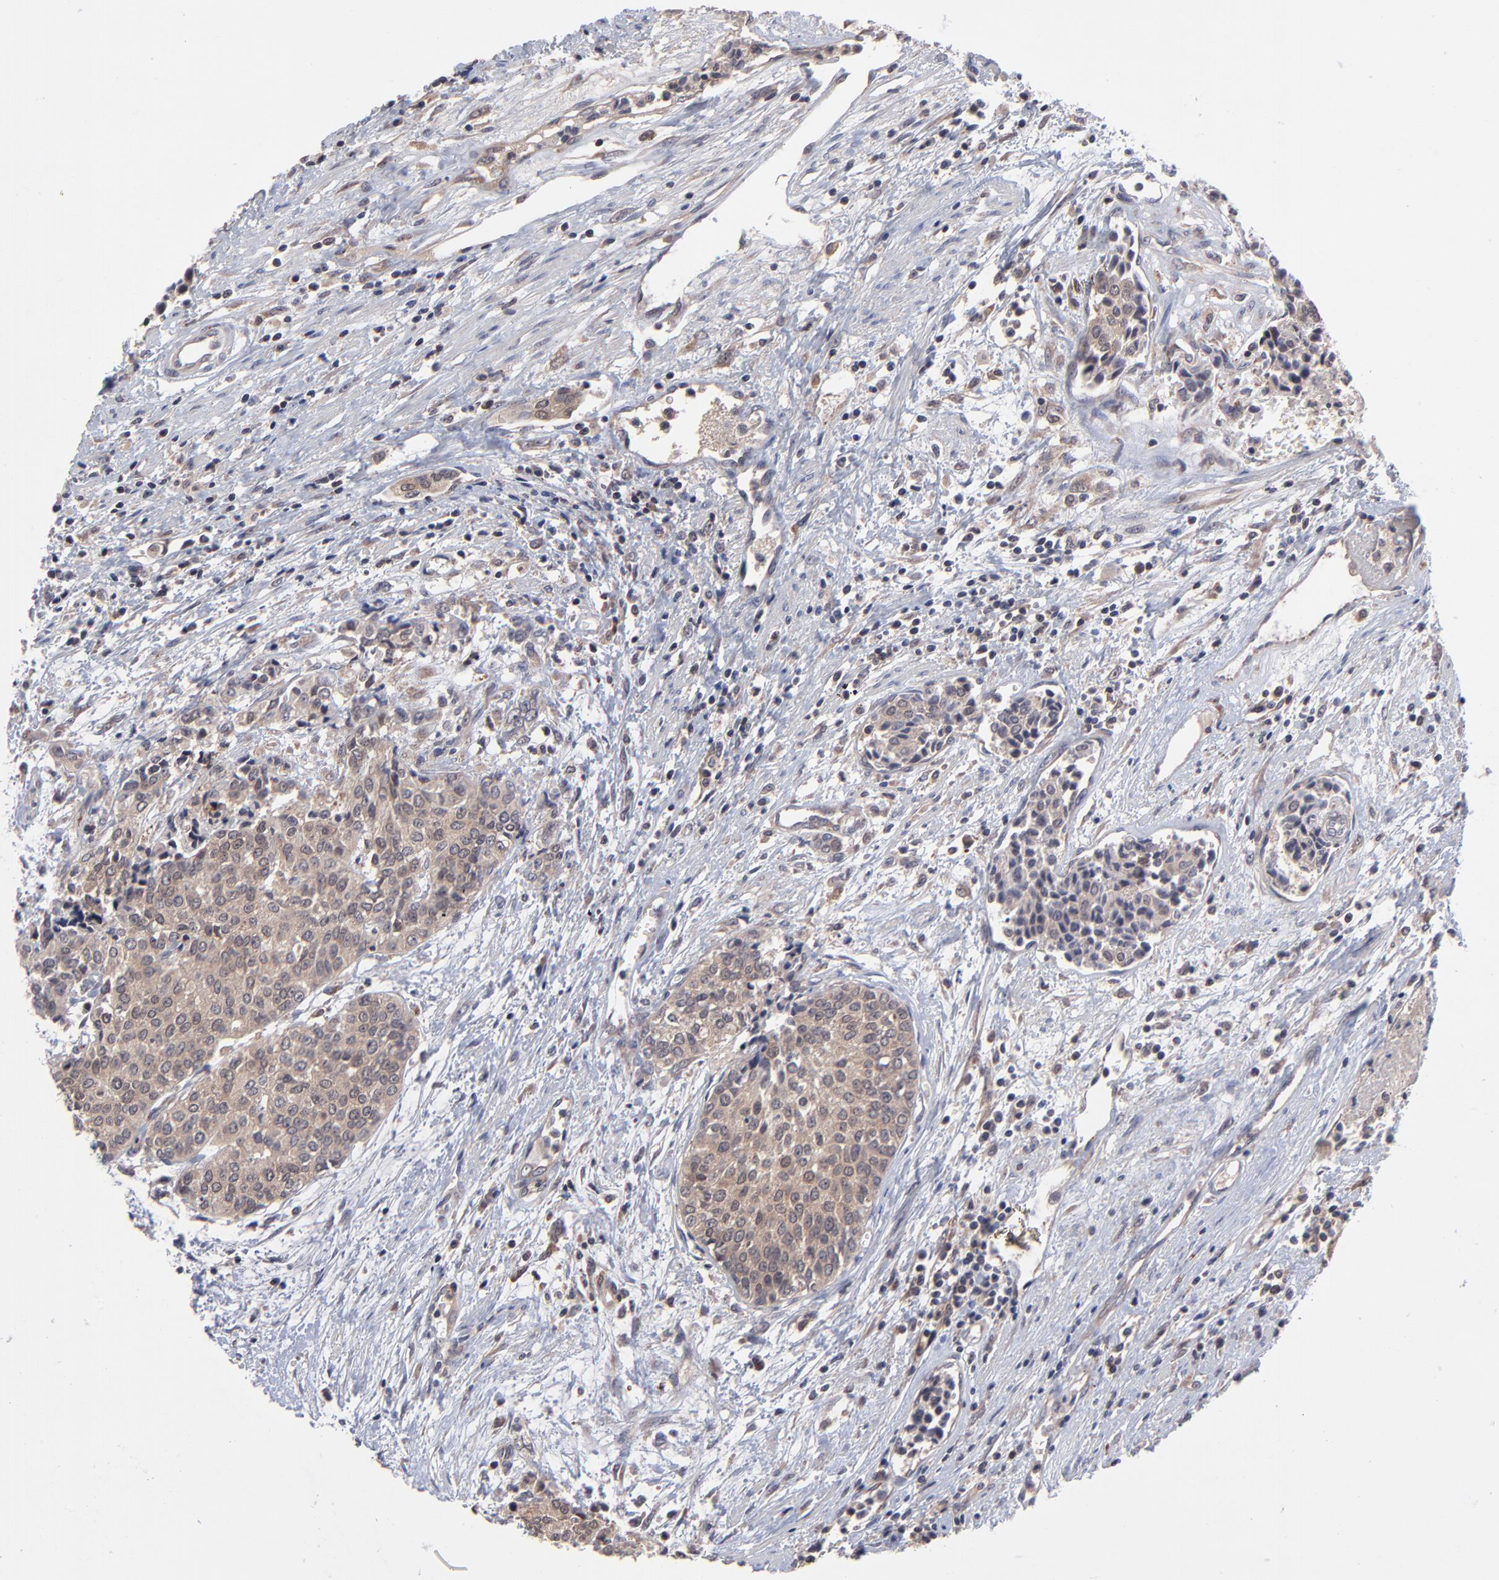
{"staining": {"intensity": "weak", "quantity": ">75%", "location": "cytoplasmic/membranous"}, "tissue": "urothelial cancer", "cell_type": "Tumor cells", "image_type": "cancer", "snomed": [{"axis": "morphology", "description": "Urothelial carcinoma, Low grade"}, {"axis": "topography", "description": "Urinary bladder"}], "caption": "Immunohistochemistry (IHC) of urothelial carcinoma (low-grade) exhibits low levels of weak cytoplasmic/membranous positivity in about >75% of tumor cells. (DAB (3,3'-diaminobenzidine) IHC, brown staining for protein, blue staining for nuclei).", "gene": "UBE2L6", "patient": {"sex": "female", "age": 73}}